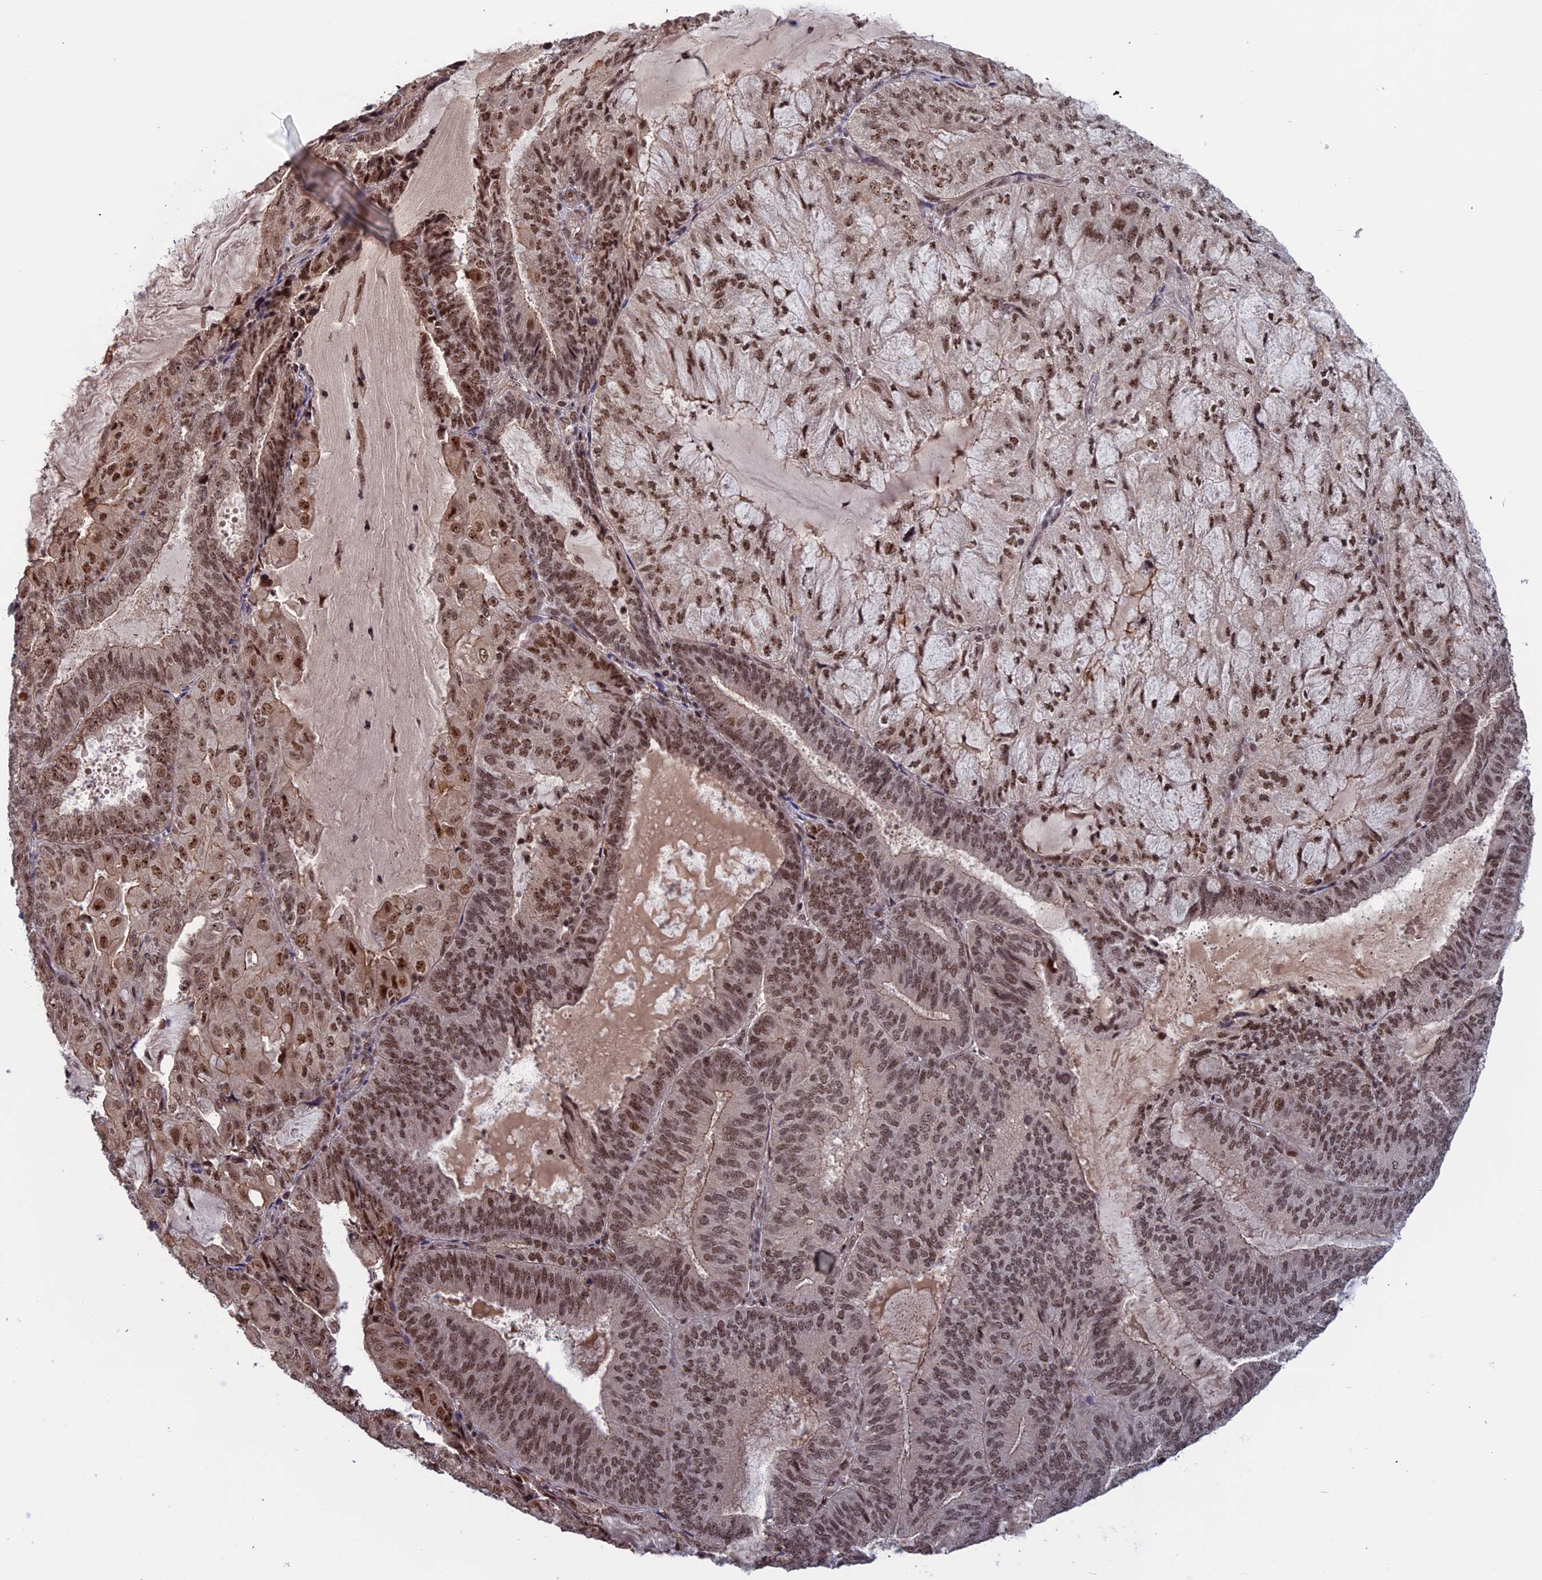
{"staining": {"intensity": "moderate", "quantity": ">75%", "location": "nuclear"}, "tissue": "endometrial cancer", "cell_type": "Tumor cells", "image_type": "cancer", "snomed": [{"axis": "morphology", "description": "Adenocarcinoma, NOS"}, {"axis": "topography", "description": "Endometrium"}], "caption": "This is an image of immunohistochemistry staining of endometrial cancer, which shows moderate staining in the nuclear of tumor cells.", "gene": "CACTIN", "patient": {"sex": "female", "age": 81}}